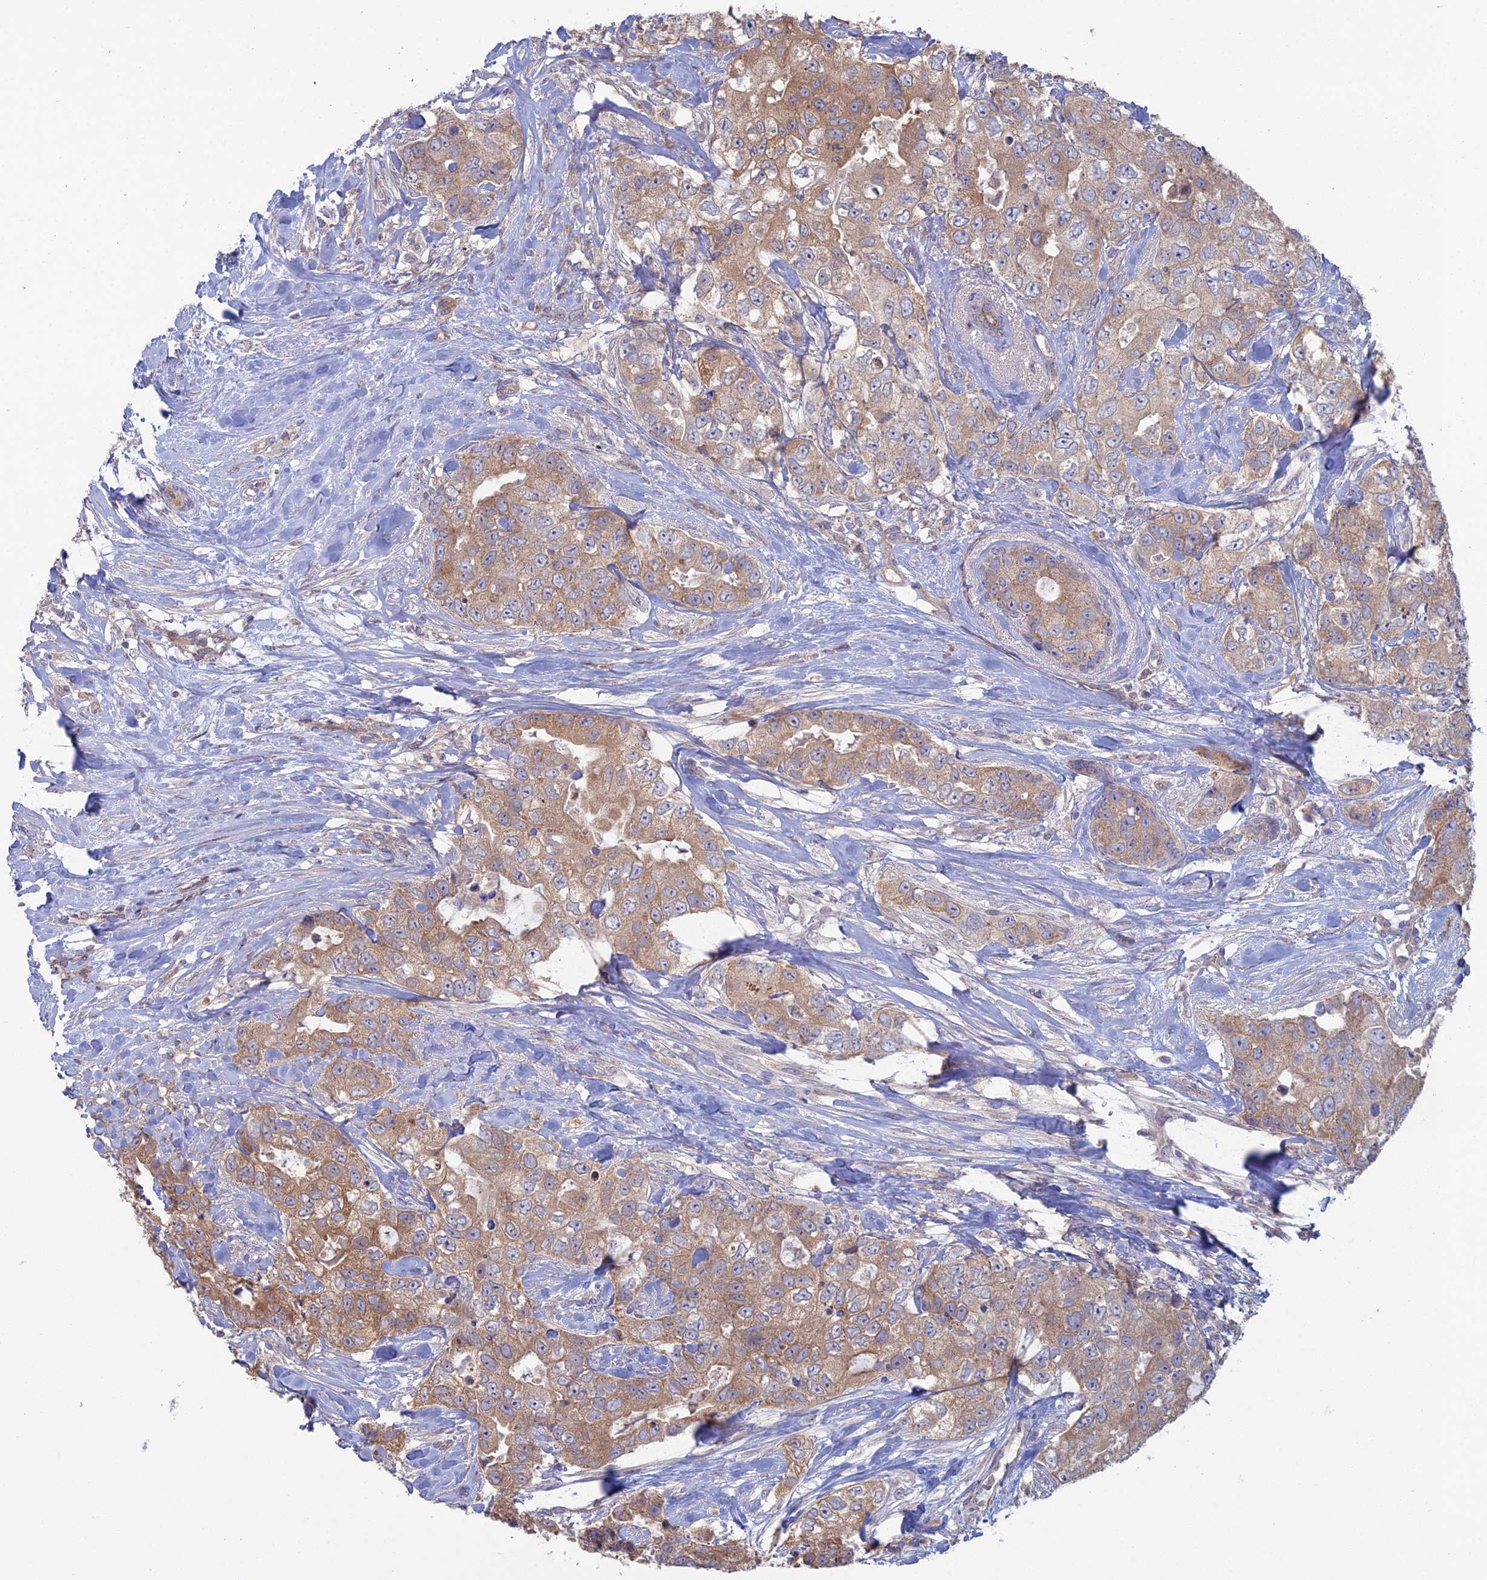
{"staining": {"intensity": "weak", "quantity": ">75%", "location": "cytoplasmic/membranous"}, "tissue": "breast cancer", "cell_type": "Tumor cells", "image_type": "cancer", "snomed": [{"axis": "morphology", "description": "Duct carcinoma"}, {"axis": "topography", "description": "Breast"}], "caption": "Breast infiltrating ductal carcinoma stained for a protein shows weak cytoplasmic/membranous positivity in tumor cells.", "gene": "ARL16", "patient": {"sex": "female", "age": 62}}